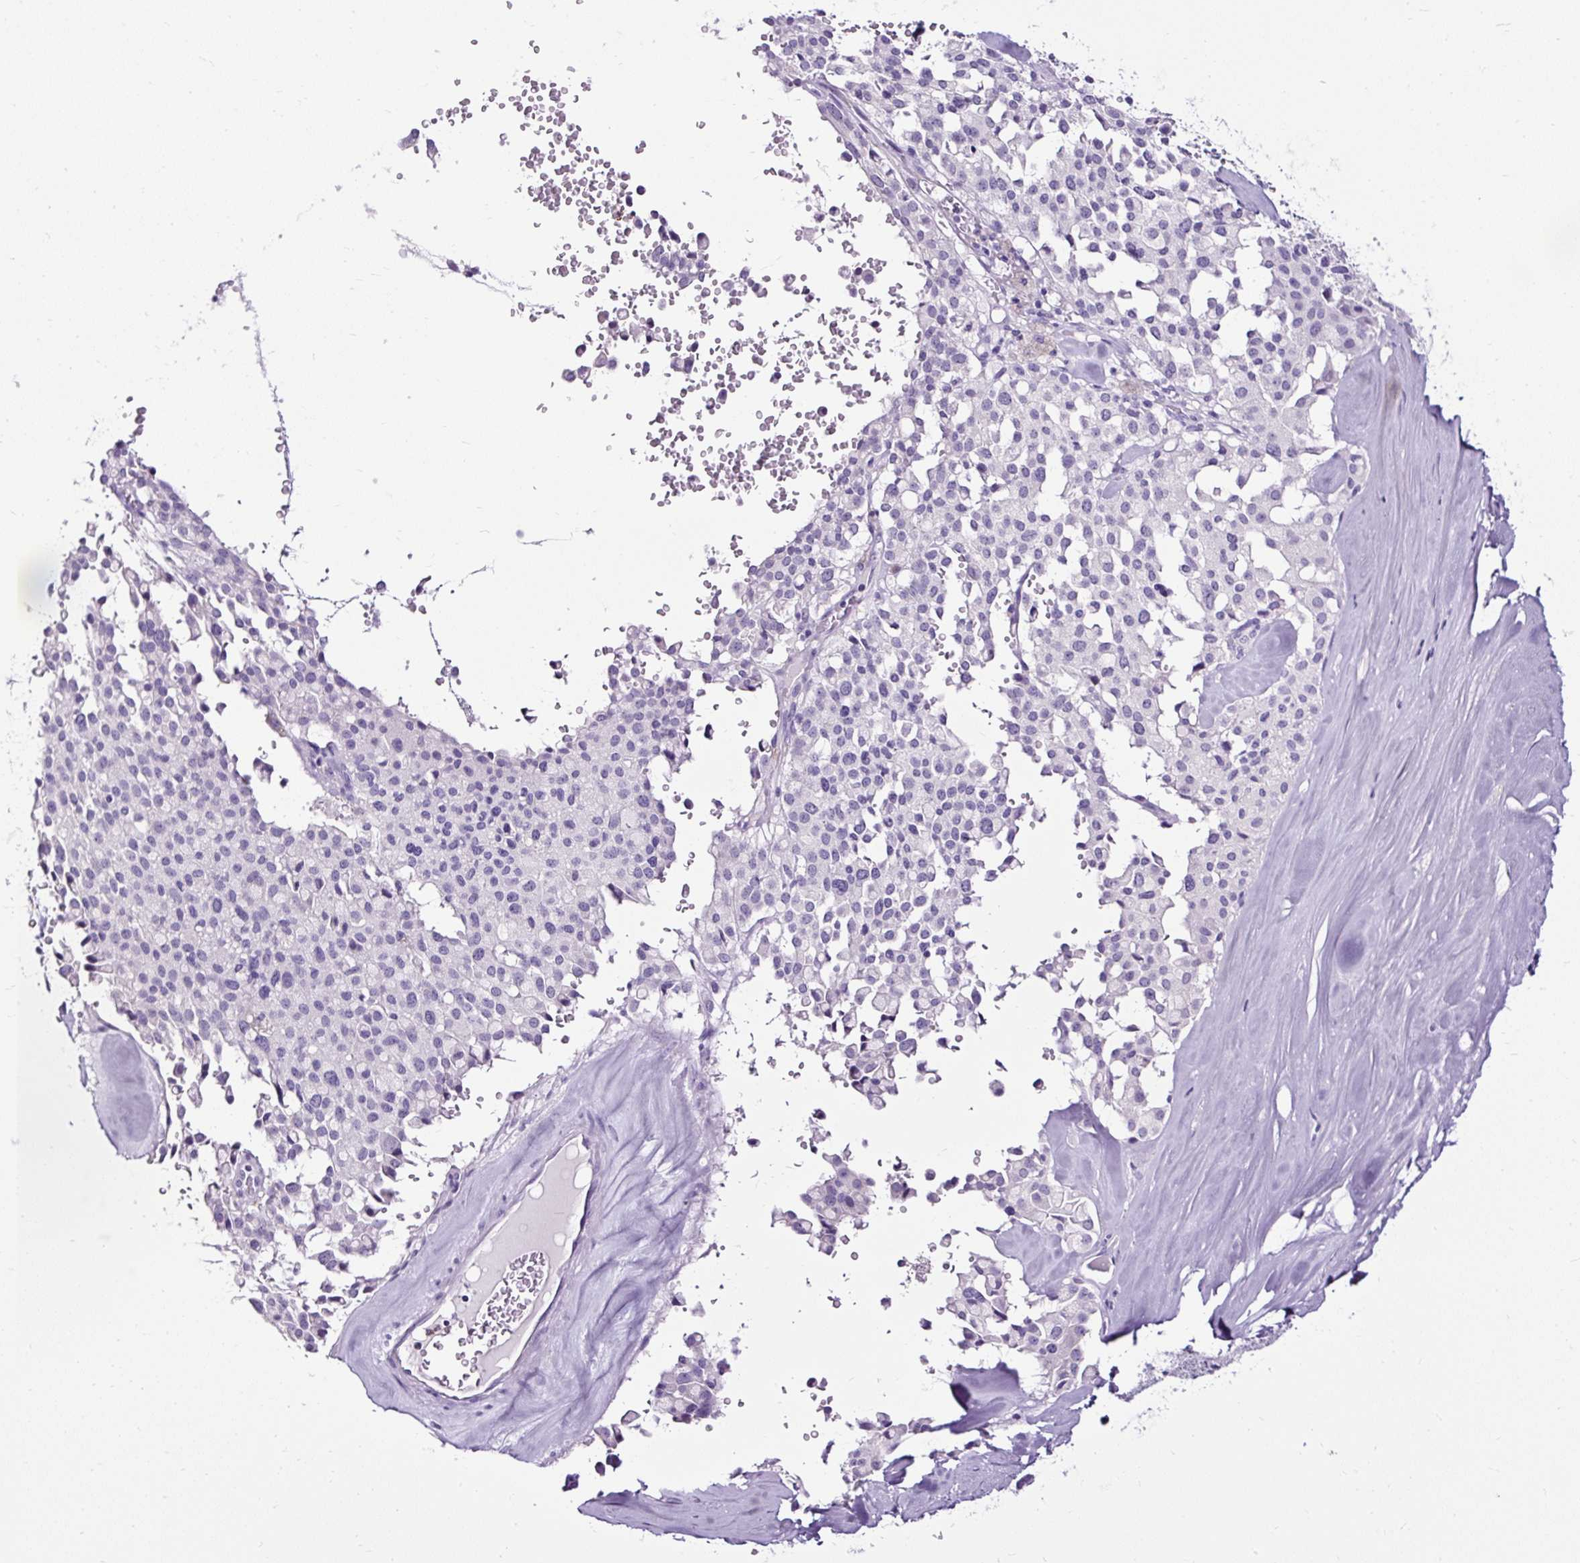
{"staining": {"intensity": "negative", "quantity": "none", "location": "none"}, "tissue": "pancreatic cancer", "cell_type": "Tumor cells", "image_type": "cancer", "snomed": [{"axis": "morphology", "description": "Adenocarcinoma, NOS"}, {"axis": "topography", "description": "Pancreas"}], "caption": "Protein analysis of pancreatic cancer (adenocarcinoma) shows no significant staining in tumor cells.", "gene": "SLC7A8", "patient": {"sex": "male", "age": 65}}